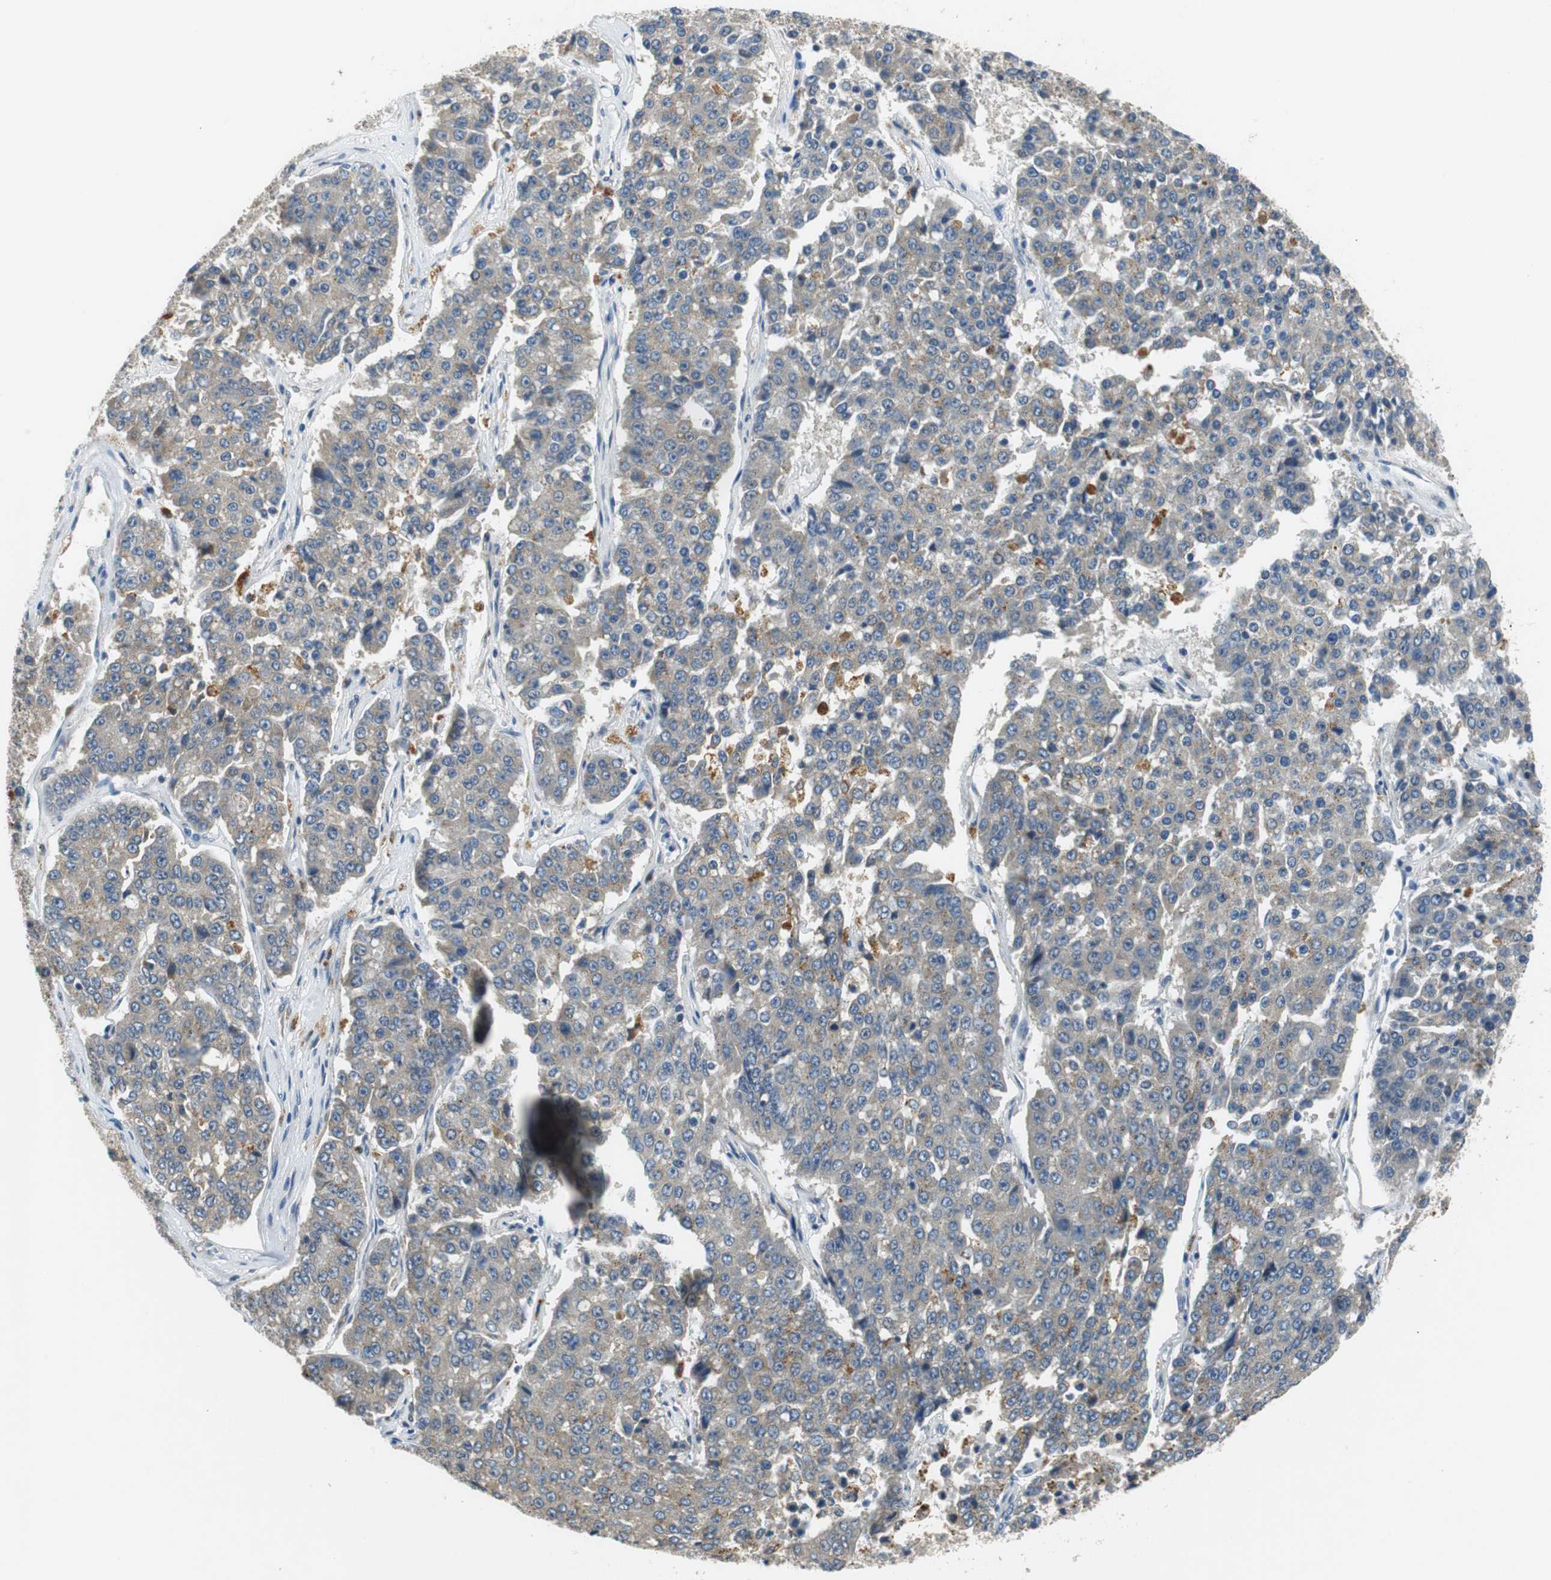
{"staining": {"intensity": "weak", "quantity": "25%-75%", "location": "cytoplasmic/membranous"}, "tissue": "pancreatic cancer", "cell_type": "Tumor cells", "image_type": "cancer", "snomed": [{"axis": "morphology", "description": "Adenocarcinoma, NOS"}, {"axis": "topography", "description": "Pancreas"}], "caption": "Weak cytoplasmic/membranous positivity for a protein is seen in approximately 25%-75% of tumor cells of adenocarcinoma (pancreatic) using IHC.", "gene": "FADS2", "patient": {"sex": "male", "age": 50}}